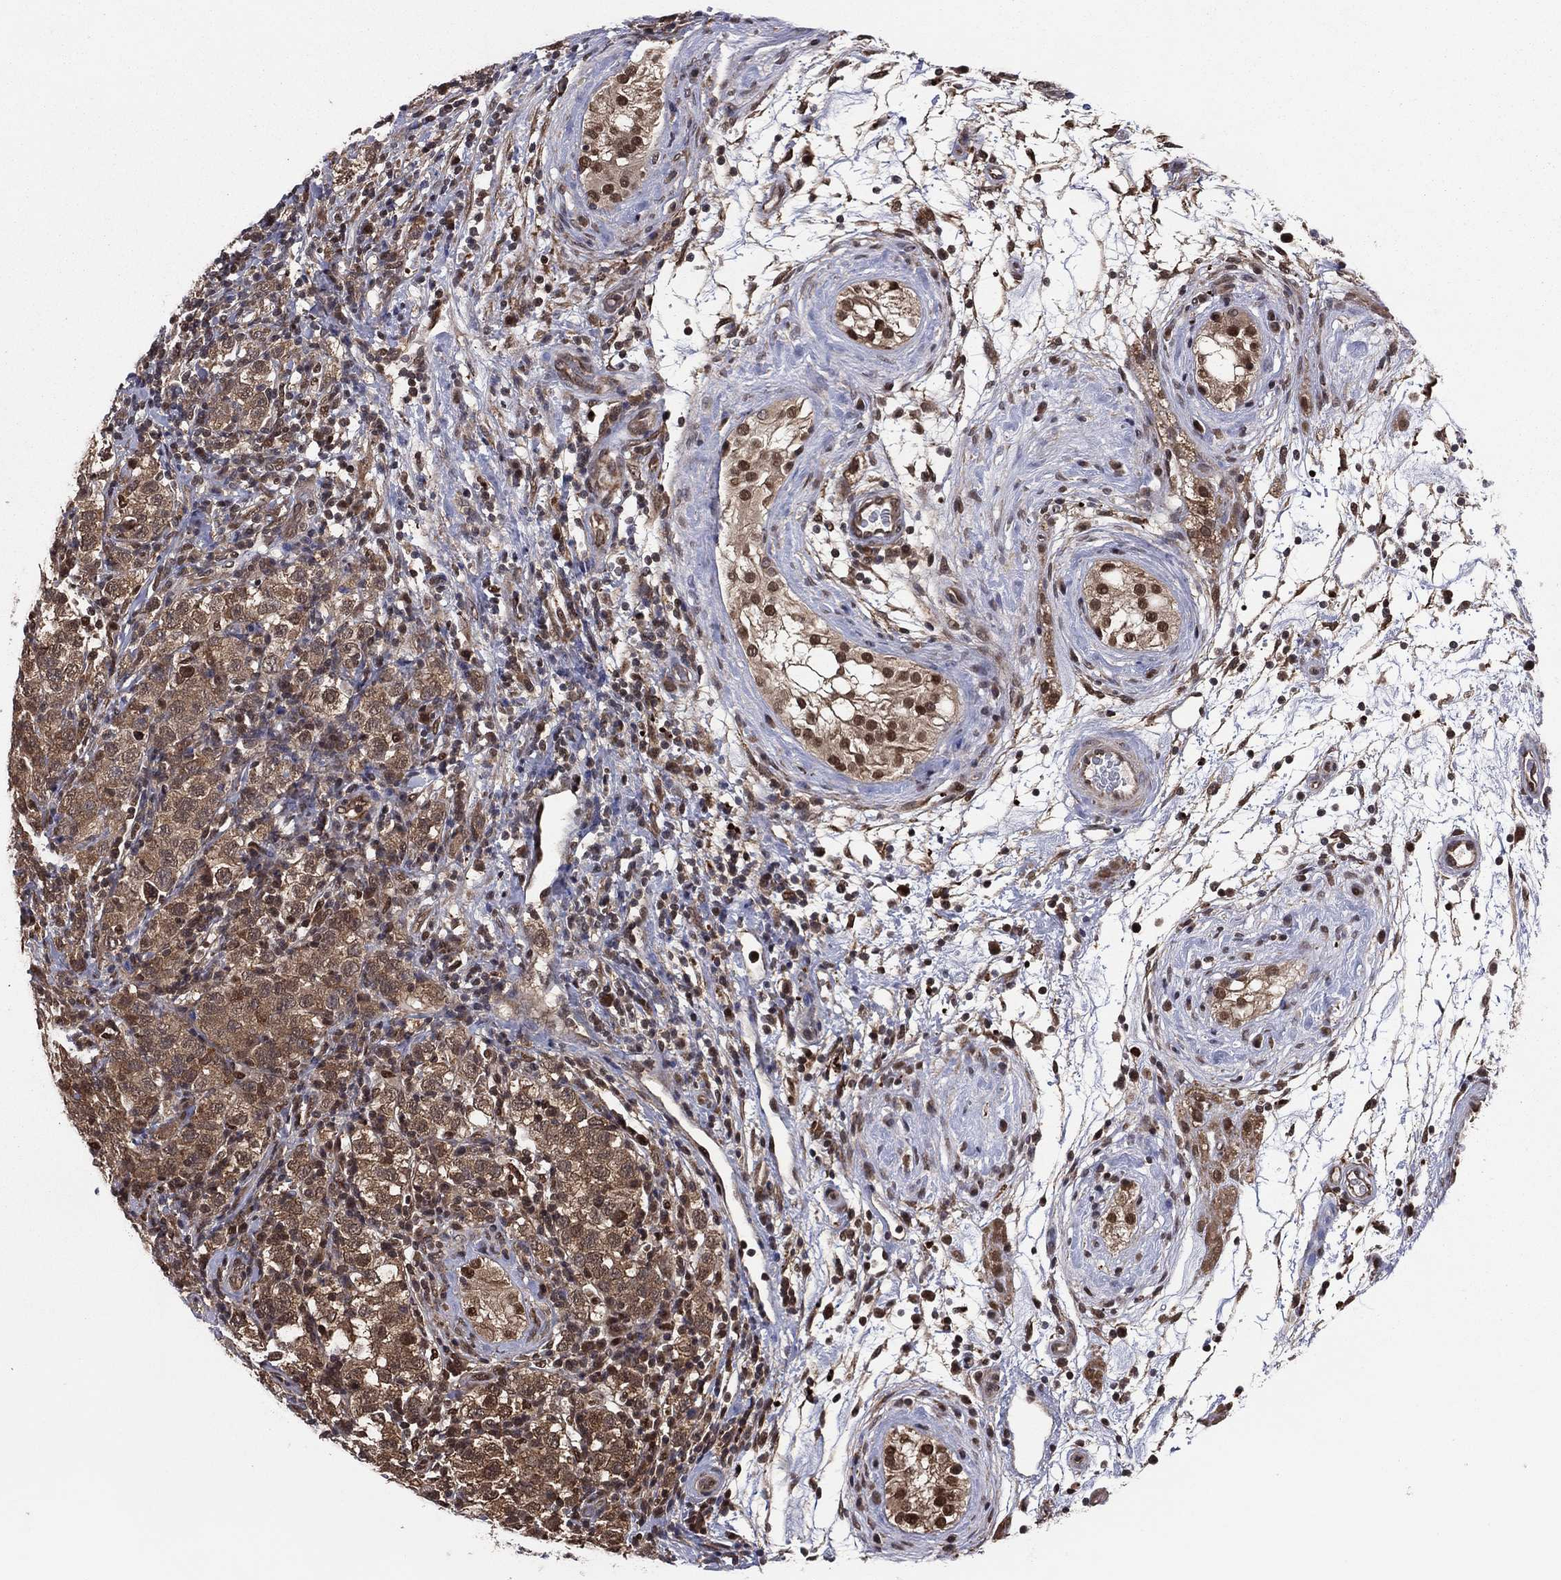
{"staining": {"intensity": "moderate", "quantity": ">75%", "location": "cytoplasmic/membranous,nuclear"}, "tissue": "testis cancer", "cell_type": "Tumor cells", "image_type": "cancer", "snomed": [{"axis": "morphology", "description": "Seminoma, NOS"}, {"axis": "topography", "description": "Testis"}], "caption": "Protein expression analysis of human seminoma (testis) reveals moderate cytoplasmic/membranous and nuclear expression in approximately >75% of tumor cells. The staining is performed using DAB brown chromogen to label protein expression. The nuclei are counter-stained blue using hematoxylin.", "gene": "ICOSLG", "patient": {"sex": "male", "age": 34}}